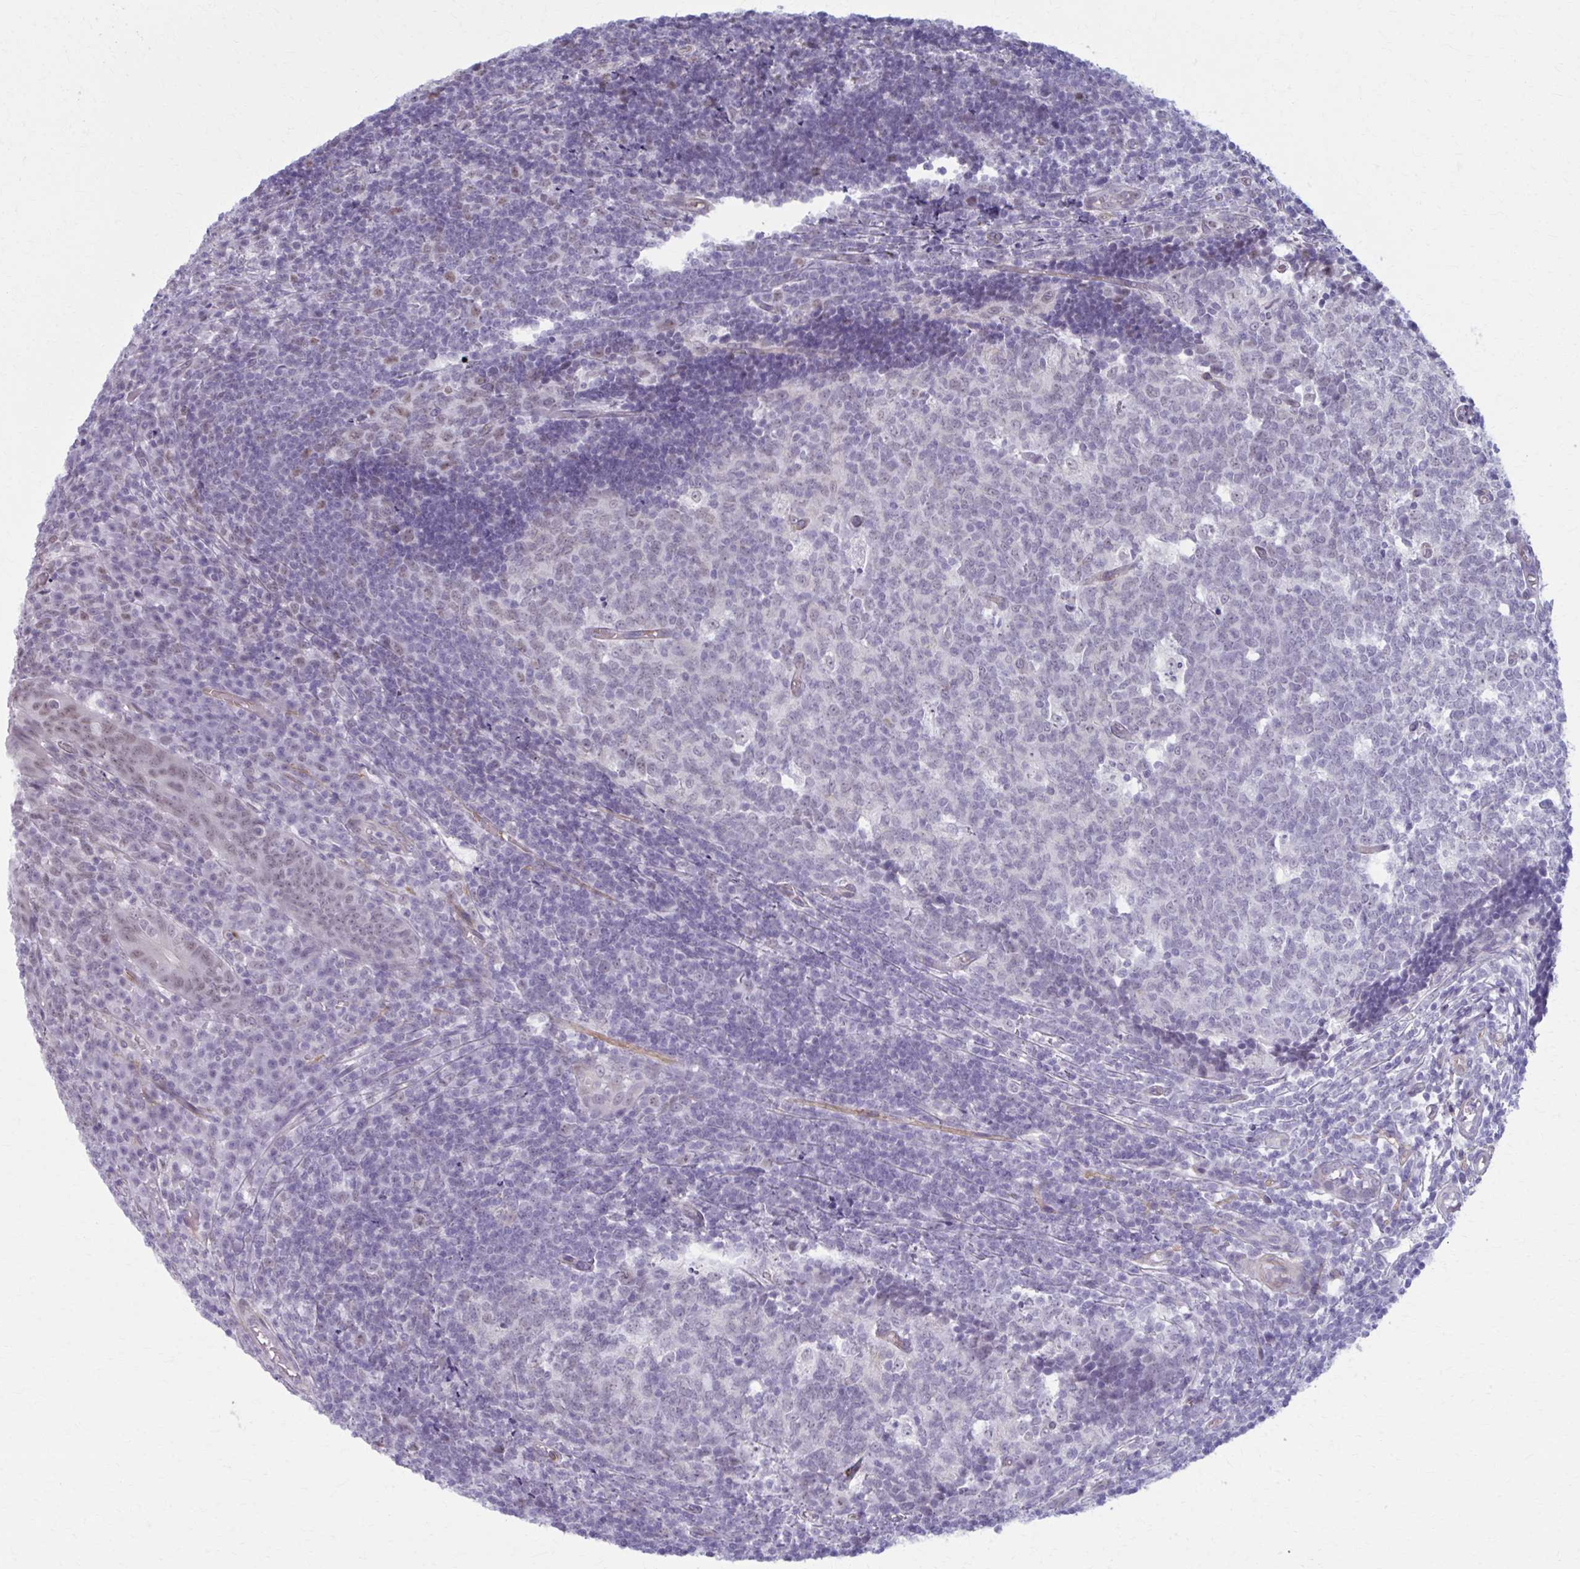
{"staining": {"intensity": "weak", "quantity": "<25%", "location": "nuclear"}, "tissue": "appendix", "cell_type": "Glandular cells", "image_type": "normal", "snomed": [{"axis": "morphology", "description": "Normal tissue, NOS"}, {"axis": "topography", "description": "Appendix"}], "caption": "An immunohistochemistry (IHC) photomicrograph of normal appendix is shown. There is no staining in glandular cells of appendix.", "gene": "NUMBL", "patient": {"sex": "male", "age": 18}}